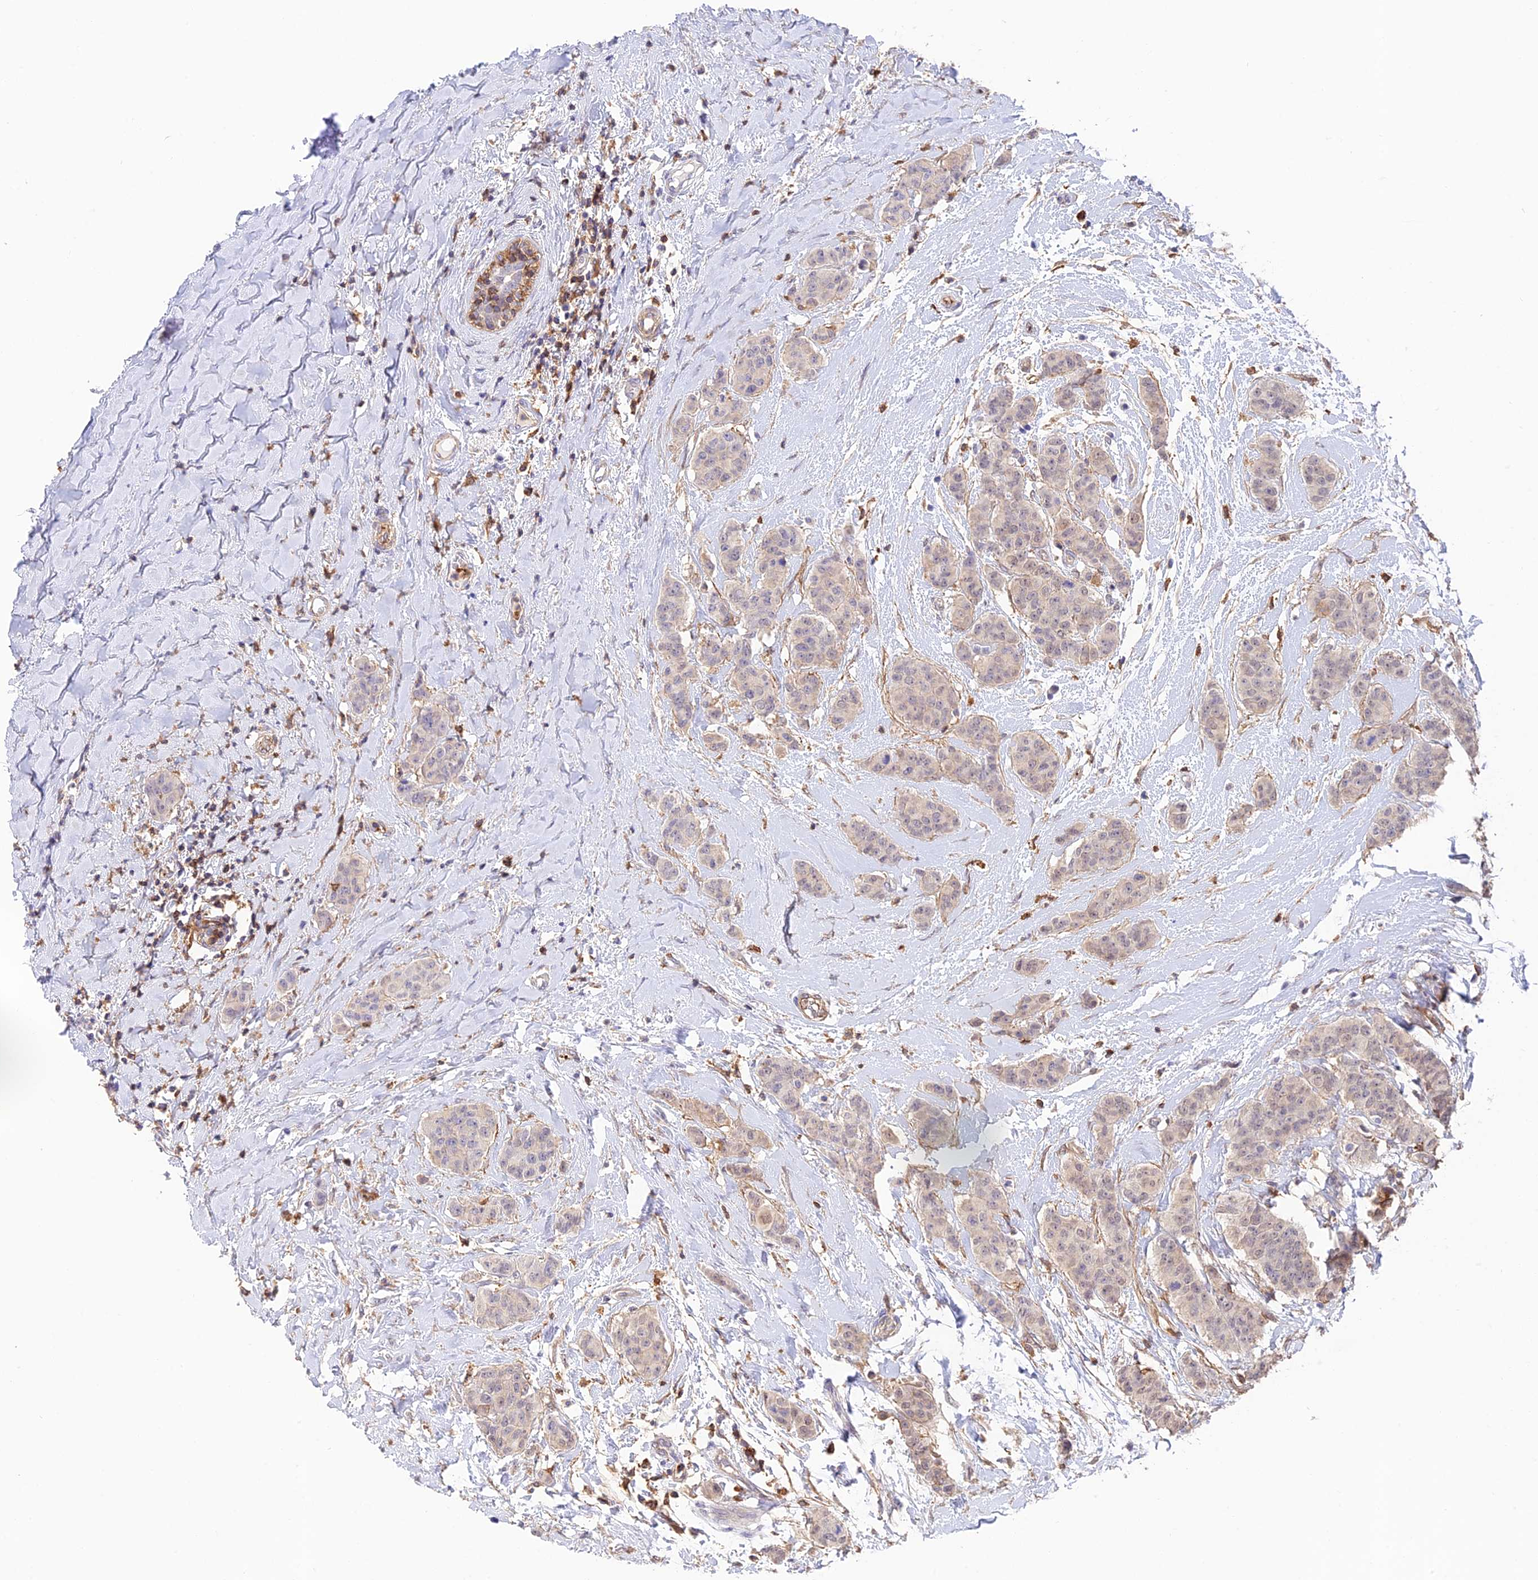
{"staining": {"intensity": "negative", "quantity": "none", "location": "none"}, "tissue": "breast cancer", "cell_type": "Tumor cells", "image_type": "cancer", "snomed": [{"axis": "morphology", "description": "Duct carcinoma"}, {"axis": "topography", "description": "Breast"}], "caption": "Immunohistochemistry of human breast intraductal carcinoma displays no positivity in tumor cells.", "gene": "DENND1C", "patient": {"sex": "female", "age": 40}}